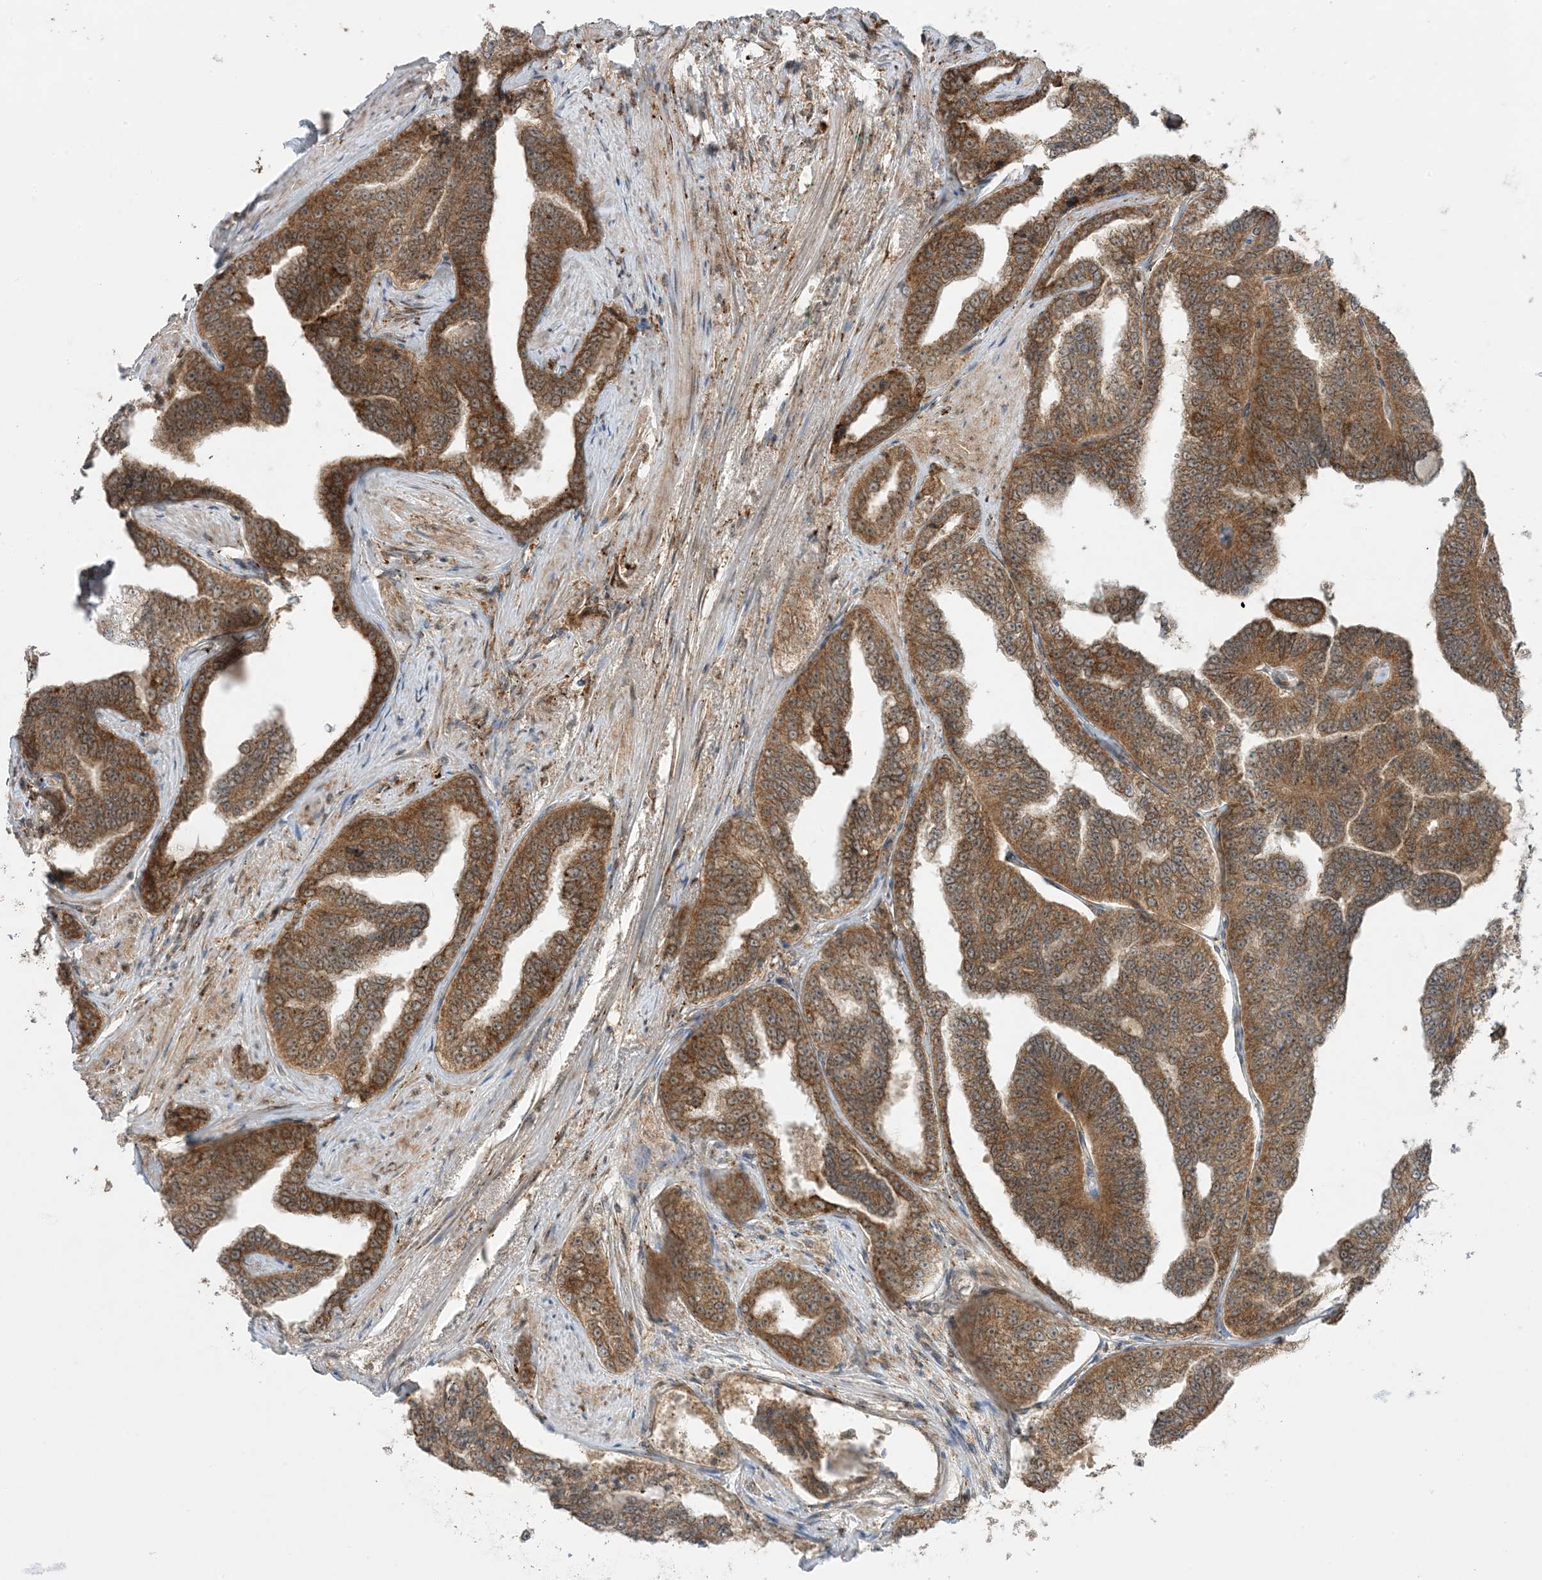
{"staining": {"intensity": "moderate", "quantity": ">75%", "location": "cytoplasmic/membranous"}, "tissue": "prostate cancer", "cell_type": "Tumor cells", "image_type": "cancer", "snomed": [{"axis": "morphology", "description": "Adenocarcinoma, High grade"}, {"axis": "topography", "description": "Prostate"}], "caption": "IHC (DAB) staining of prostate adenocarcinoma (high-grade) reveals moderate cytoplasmic/membranous protein staining in about >75% of tumor cells.", "gene": "ODC1", "patient": {"sex": "male", "age": 71}}